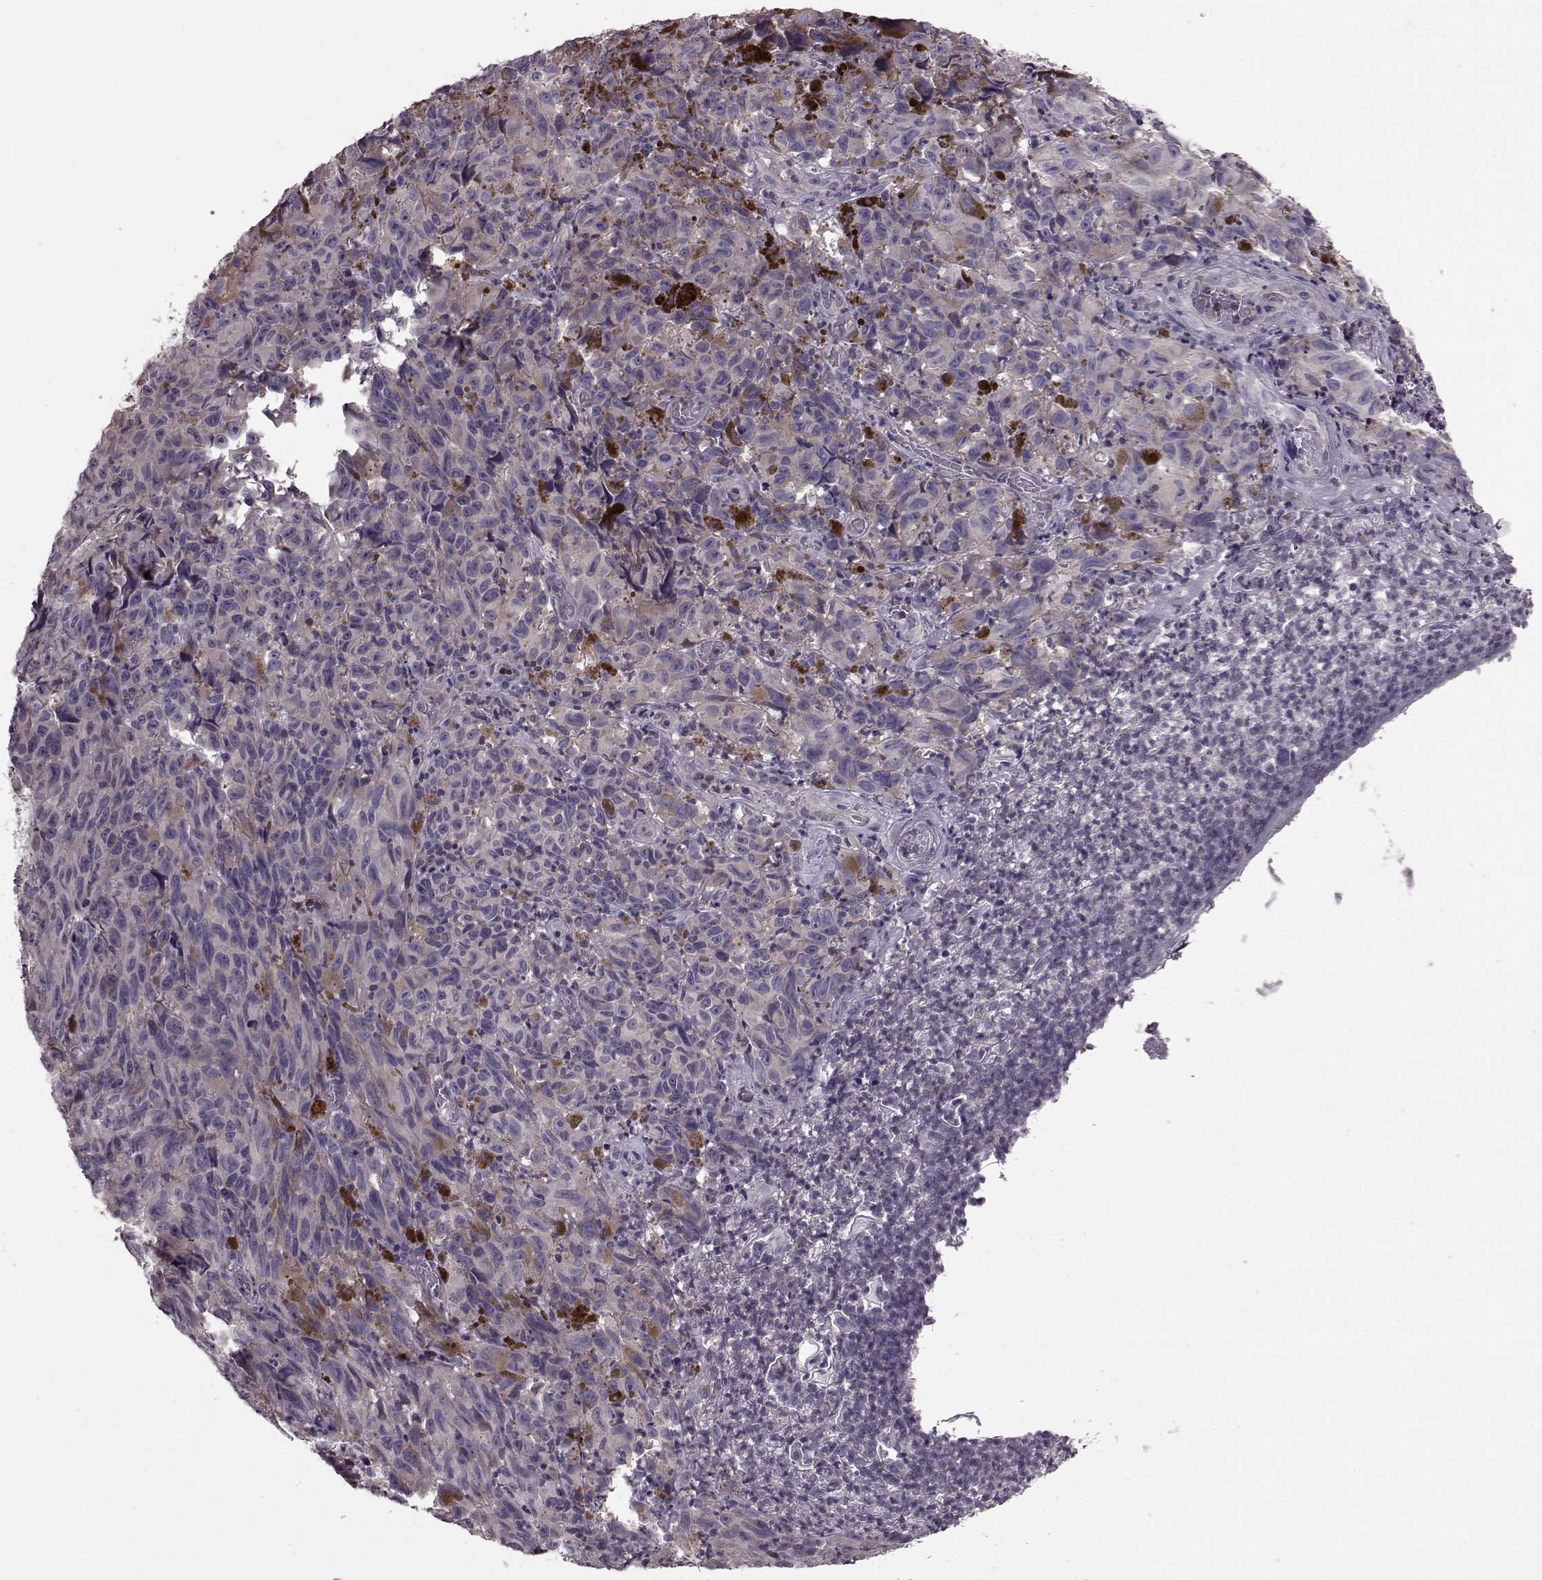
{"staining": {"intensity": "negative", "quantity": "none", "location": "none"}, "tissue": "melanoma", "cell_type": "Tumor cells", "image_type": "cancer", "snomed": [{"axis": "morphology", "description": "Malignant melanoma, NOS"}, {"axis": "topography", "description": "Vulva, labia, clitoris and Bartholin´s gland, NO"}], "caption": "High magnification brightfield microscopy of melanoma stained with DAB (brown) and counterstained with hematoxylin (blue): tumor cells show no significant positivity.", "gene": "CDC42SE1", "patient": {"sex": "female", "age": 75}}